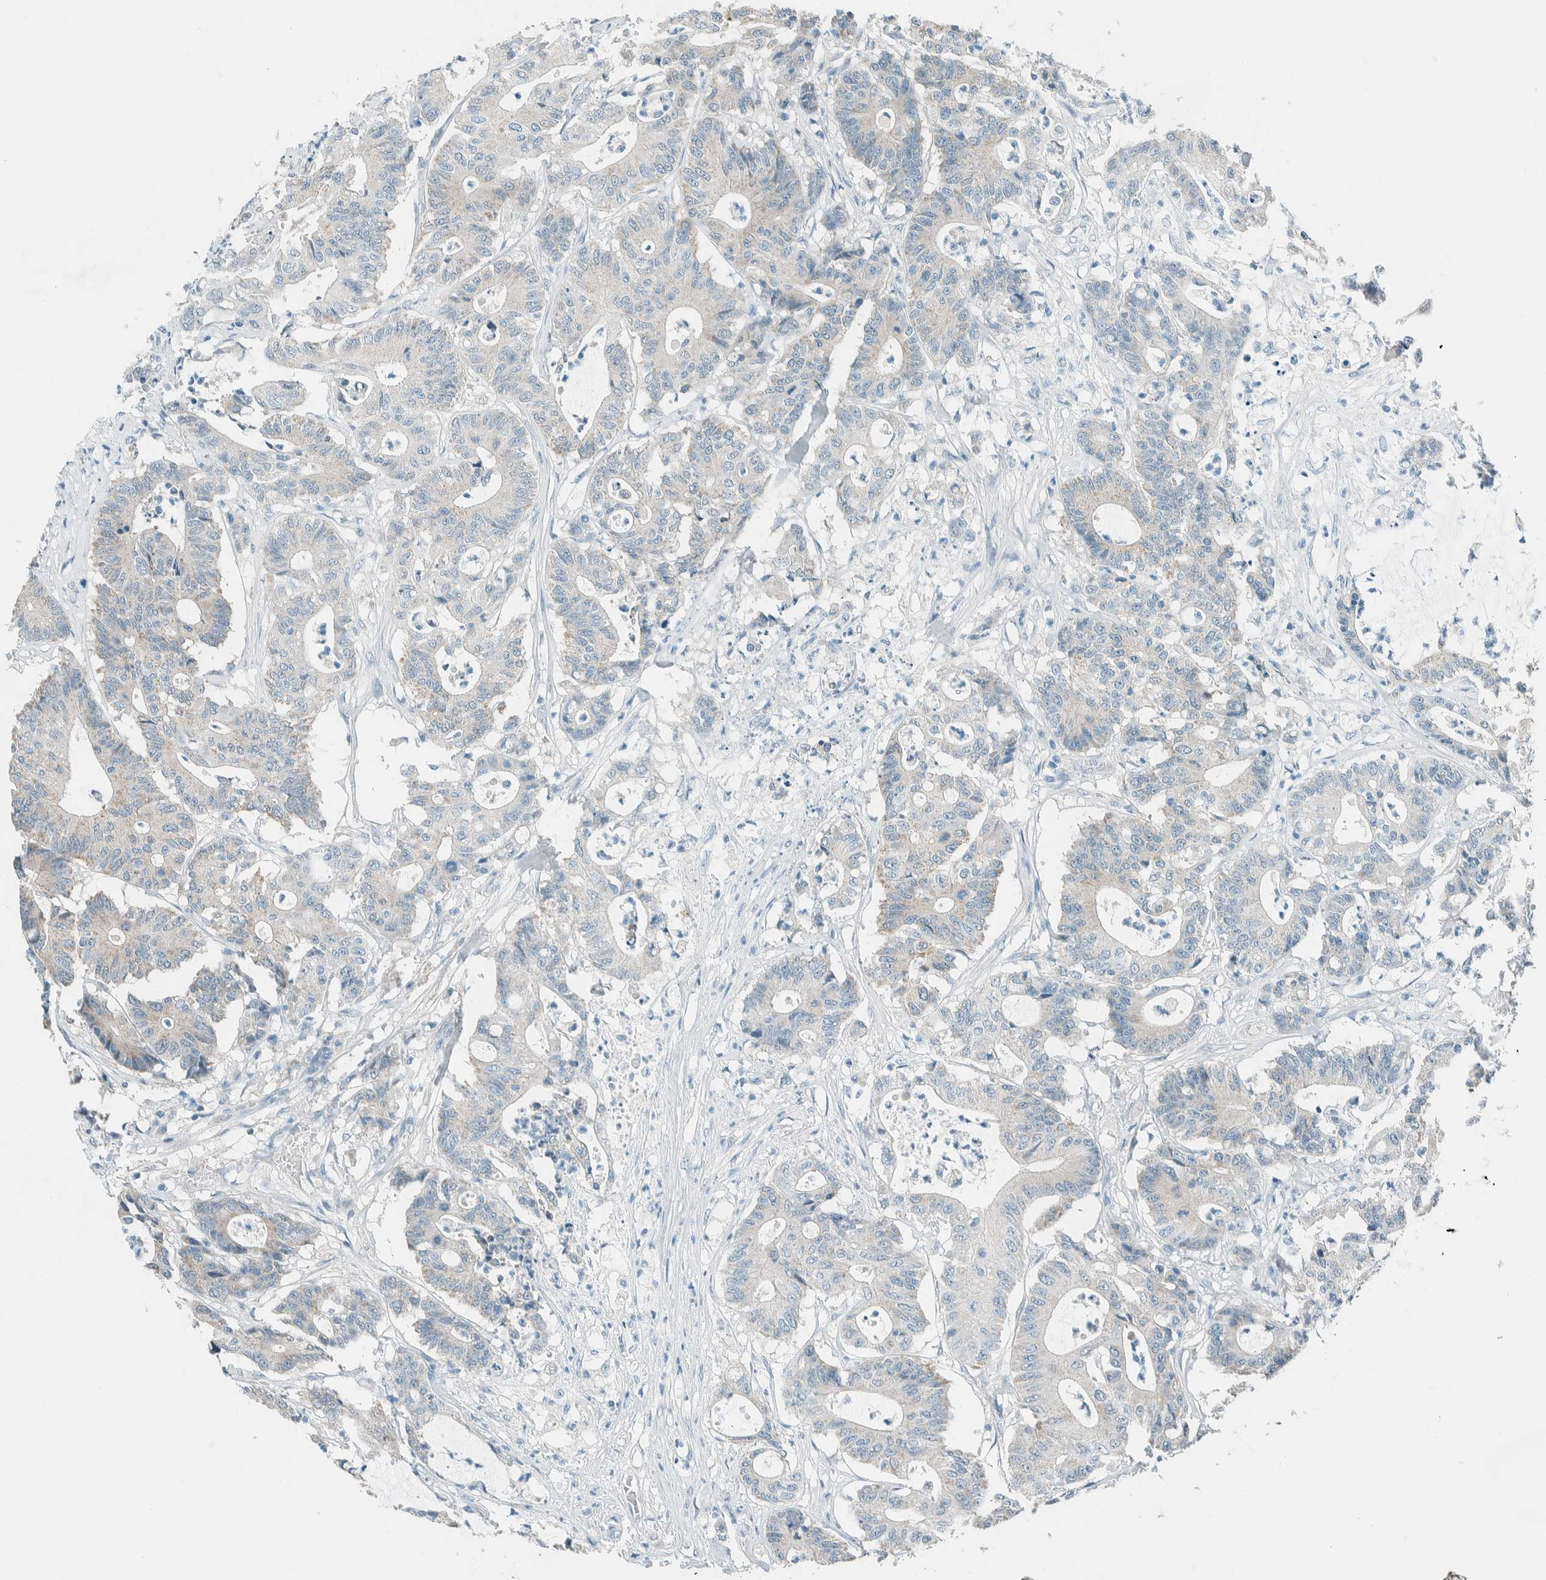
{"staining": {"intensity": "negative", "quantity": "none", "location": "none"}, "tissue": "colorectal cancer", "cell_type": "Tumor cells", "image_type": "cancer", "snomed": [{"axis": "morphology", "description": "Adenocarcinoma, NOS"}, {"axis": "topography", "description": "Colon"}], "caption": "Human colorectal cancer (adenocarcinoma) stained for a protein using immunohistochemistry (IHC) reveals no positivity in tumor cells.", "gene": "ALDH7A1", "patient": {"sex": "female", "age": 84}}